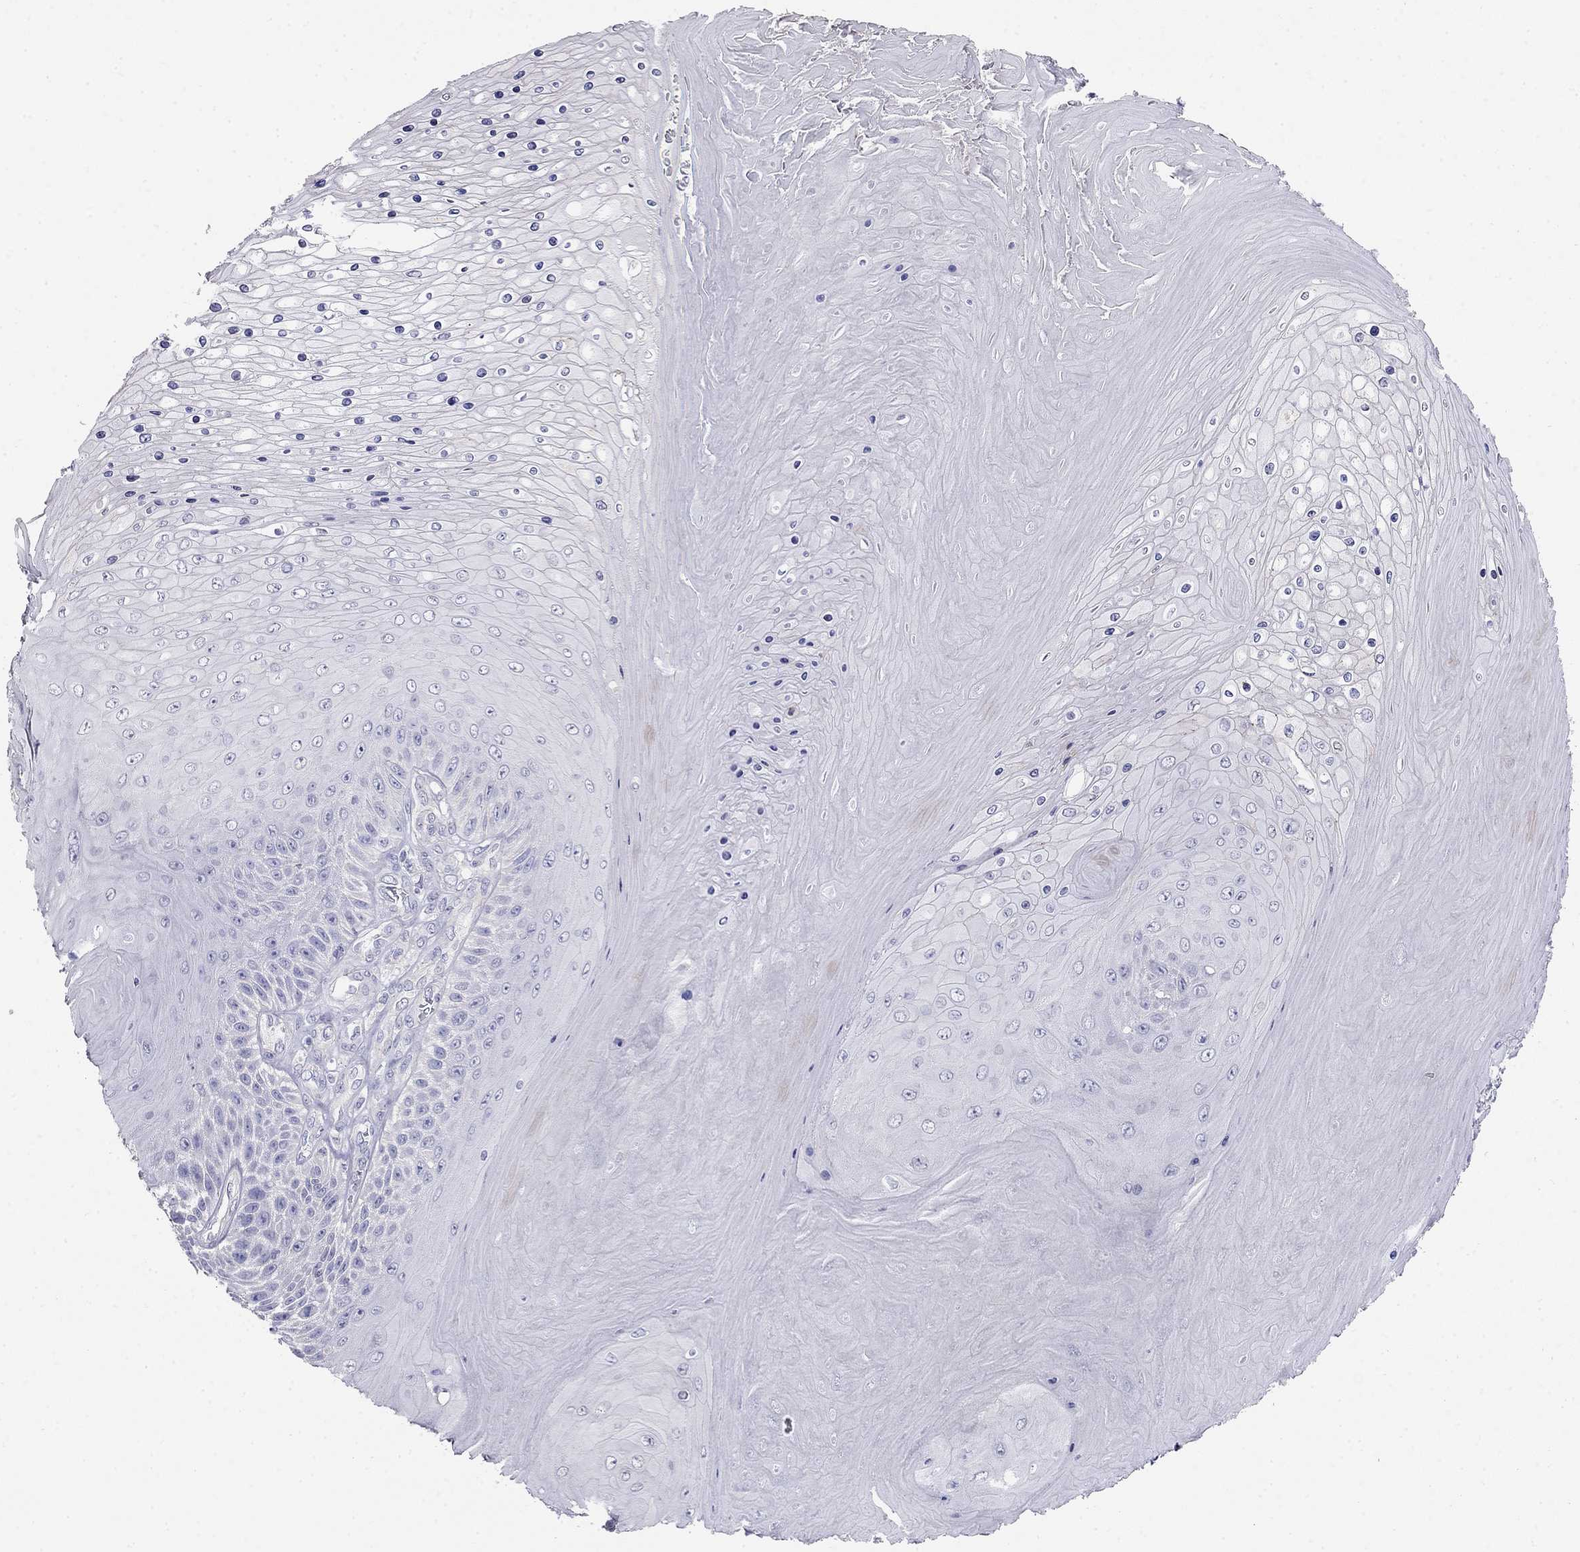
{"staining": {"intensity": "negative", "quantity": "none", "location": "none"}, "tissue": "skin cancer", "cell_type": "Tumor cells", "image_type": "cancer", "snomed": [{"axis": "morphology", "description": "Squamous cell carcinoma, NOS"}, {"axis": "topography", "description": "Skin"}], "caption": "Tumor cells are negative for protein expression in human skin cancer (squamous cell carcinoma). (DAB immunohistochemistry (IHC), high magnification).", "gene": "LY6H", "patient": {"sex": "male", "age": 62}}